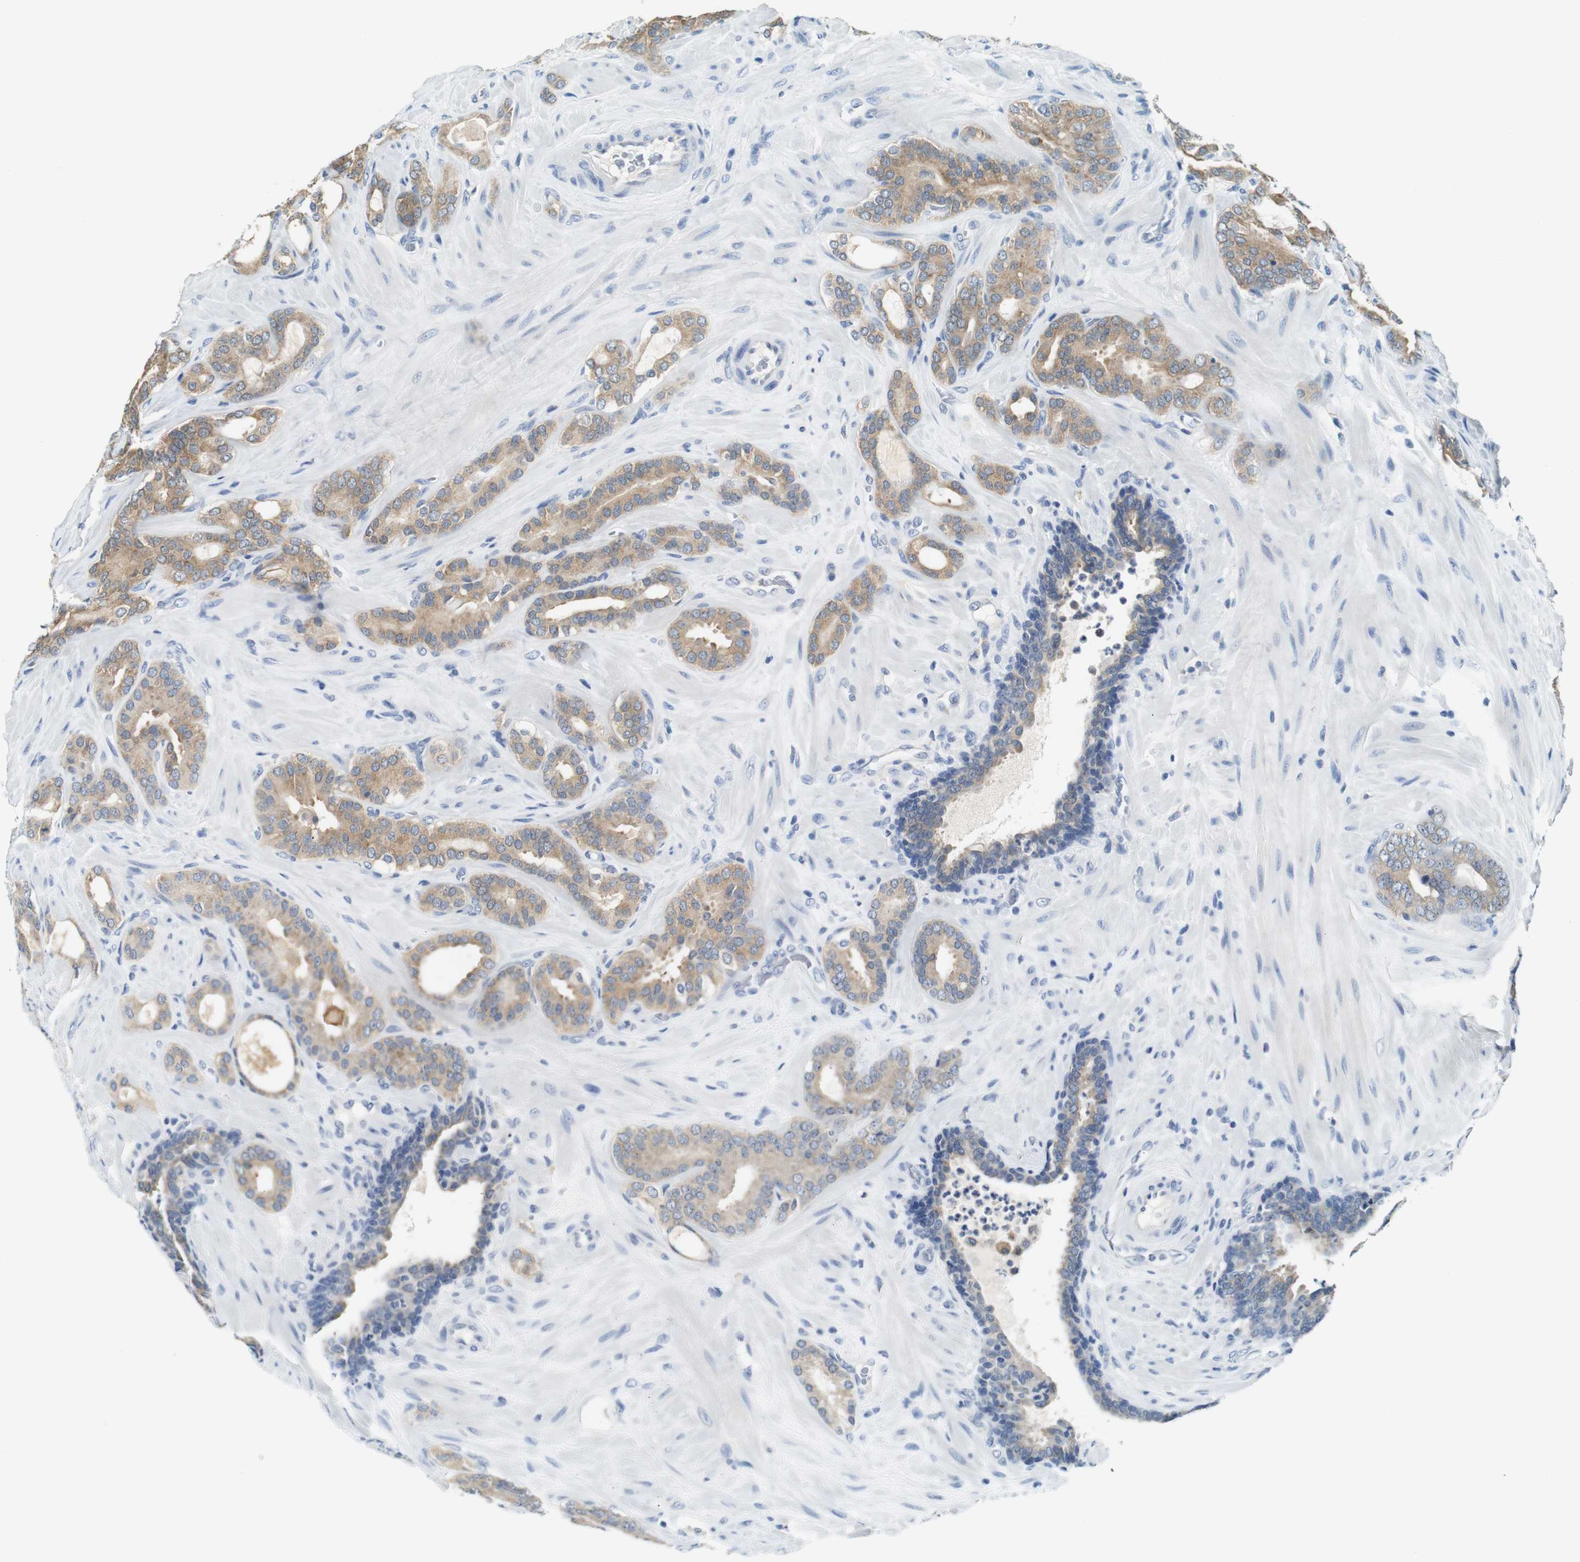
{"staining": {"intensity": "moderate", "quantity": ">75%", "location": "cytoplasmic/membranous"}, "tissue": "prostate cancer", "cell_type": "Tumor cells", "image_type": "cancer", "snomed": [{"axis": "morphology", "description": "Adenocarcinoma, Low grade"}, {"axis": "topography", "description": "Prostate"}], "caption": "Tumor cells show medium levels of moderate cytoplasmic/membranous expression in about >75% of cells in prostate cancer (low-grade adenocarcinoma). Nuclei are stained in blue.", "gene": "NEBL", "patient": {"sex": "male", "age": 63}}